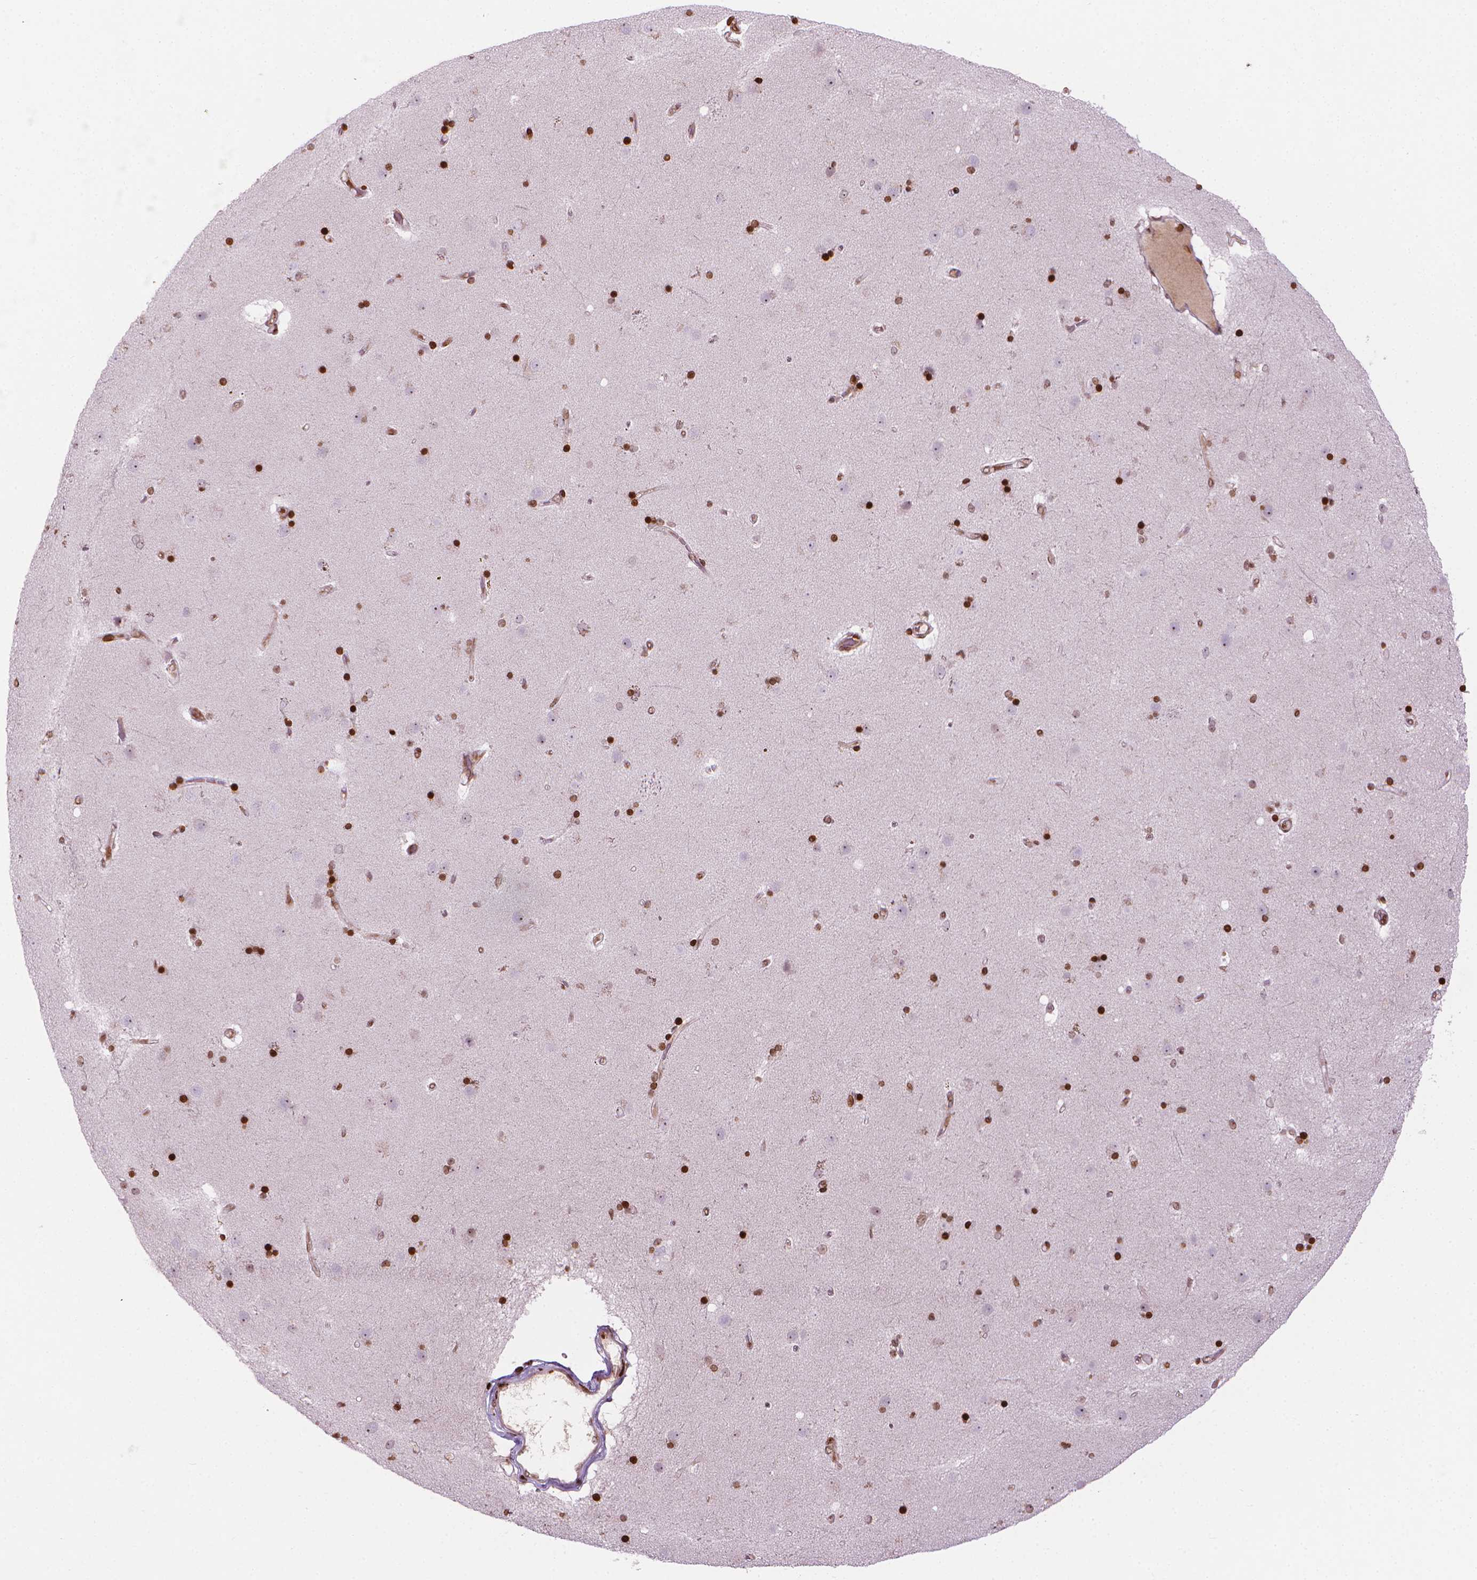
{"staining": {"intensity": "strong", "quantity": "25%-75%", "location": "nuclear"}, "tissue": "caudate", "cell_type": "Glial cells", "image_type": "normal", "snomed": [{"axis": "morphology", "description": "Normal tissue, NOS"}, {"axis": "topography", "description": "Lateral ventricle wall"}], "caption": "Unremarkable caudate shows strong nuclear staining in about 25%-75% of glial cells.", "gene": "PIP4K2A", "patient": {"sex": "female", "age": 71}}